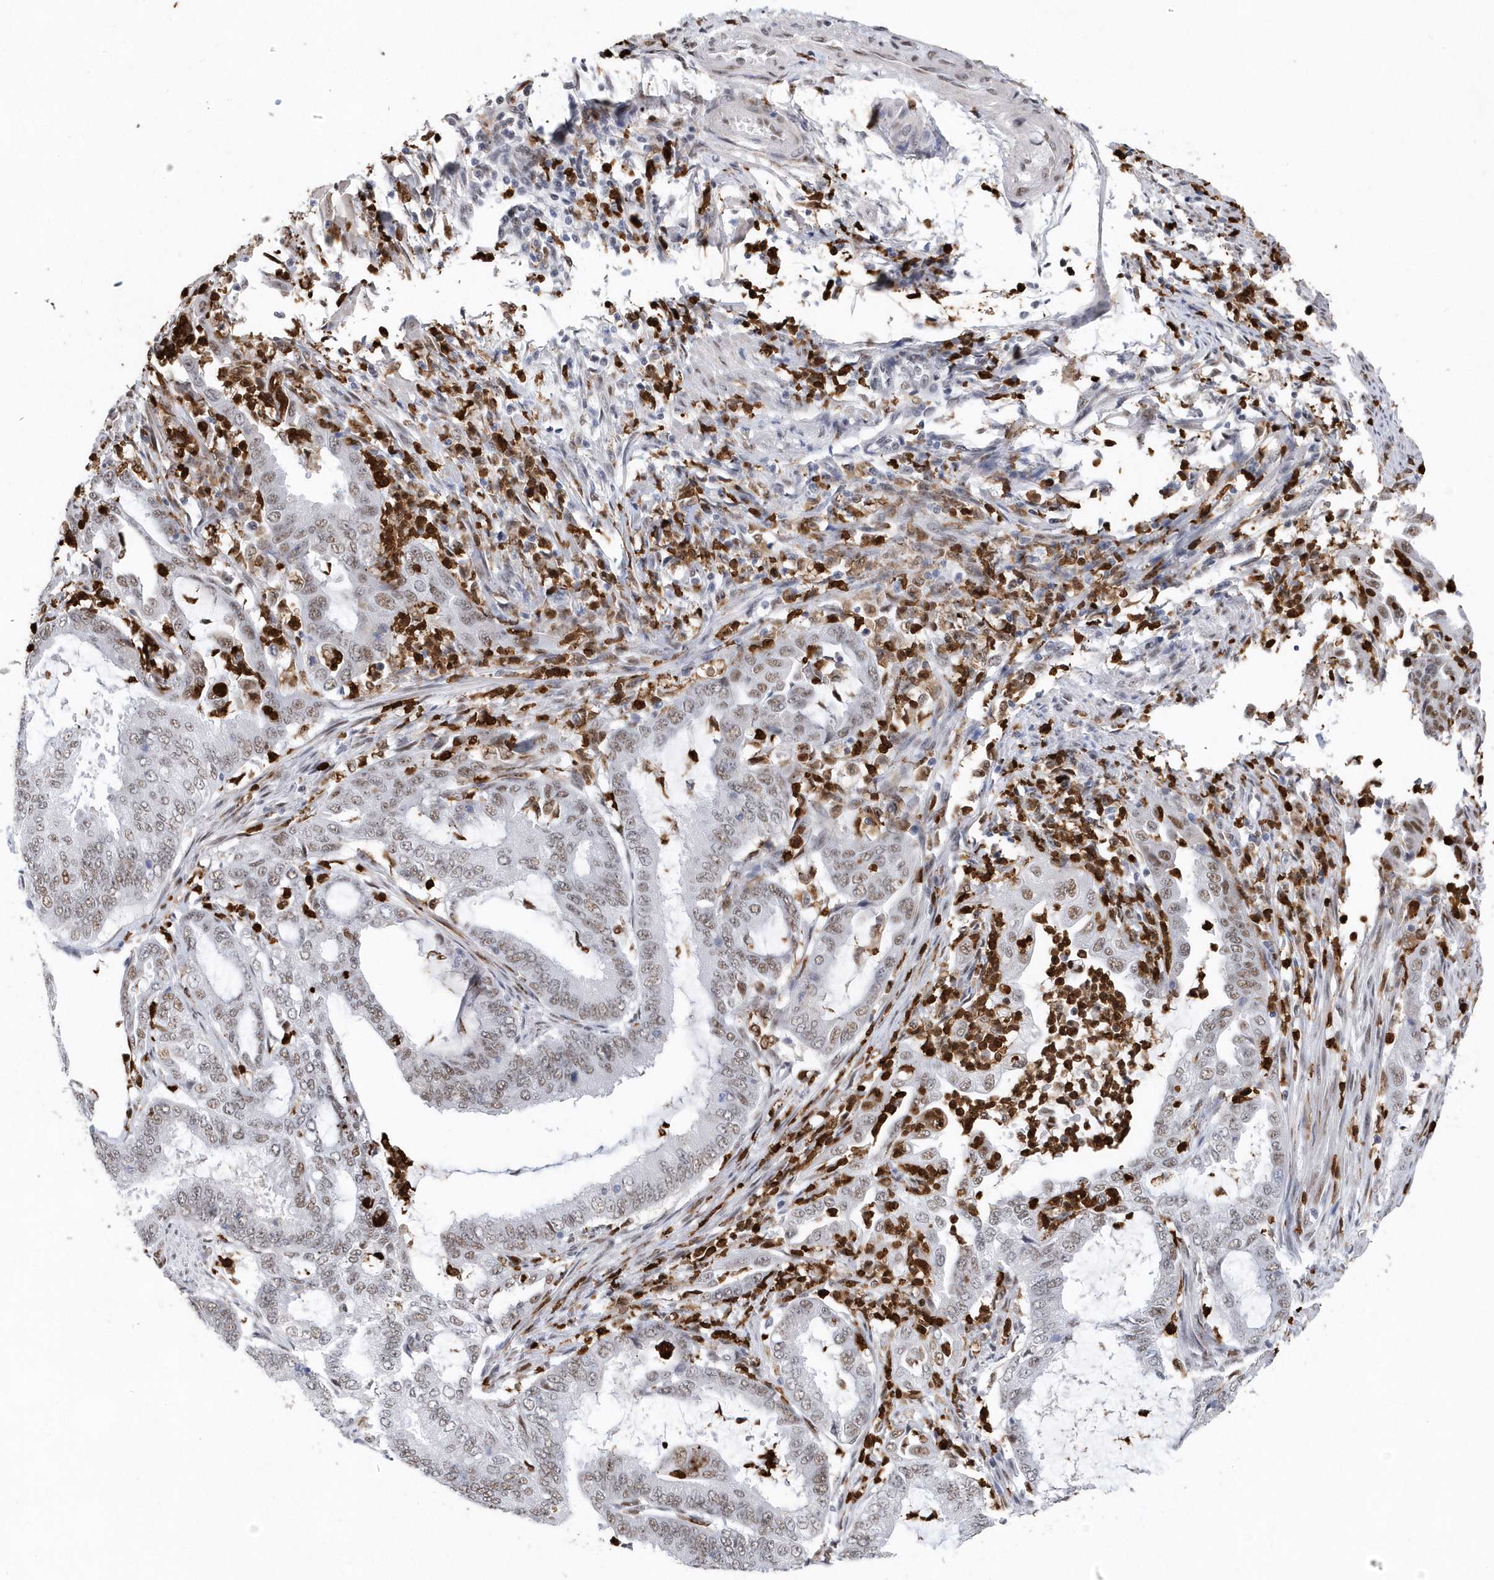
{"staining": {"intensity": "weak", "quantity": ">75%", "location": "nuclear"}, "tissue": "endometrial cancer", "cell_type": "Tumor cells", "image_type": "cancer", "snomed": [{"axis": "morphology", "description": "Adenocarcinoma, NOS"}, {"axis": "topography", "description": "Endometrium"}], "caption": "The histopathology image exhibits staining of adenocarcinoma (endometrial), revealing weak nuclear protein staining (brown color) within tumor cells.", "gene": "RPP30", "patient": {"sex": "female", "age": 51}}